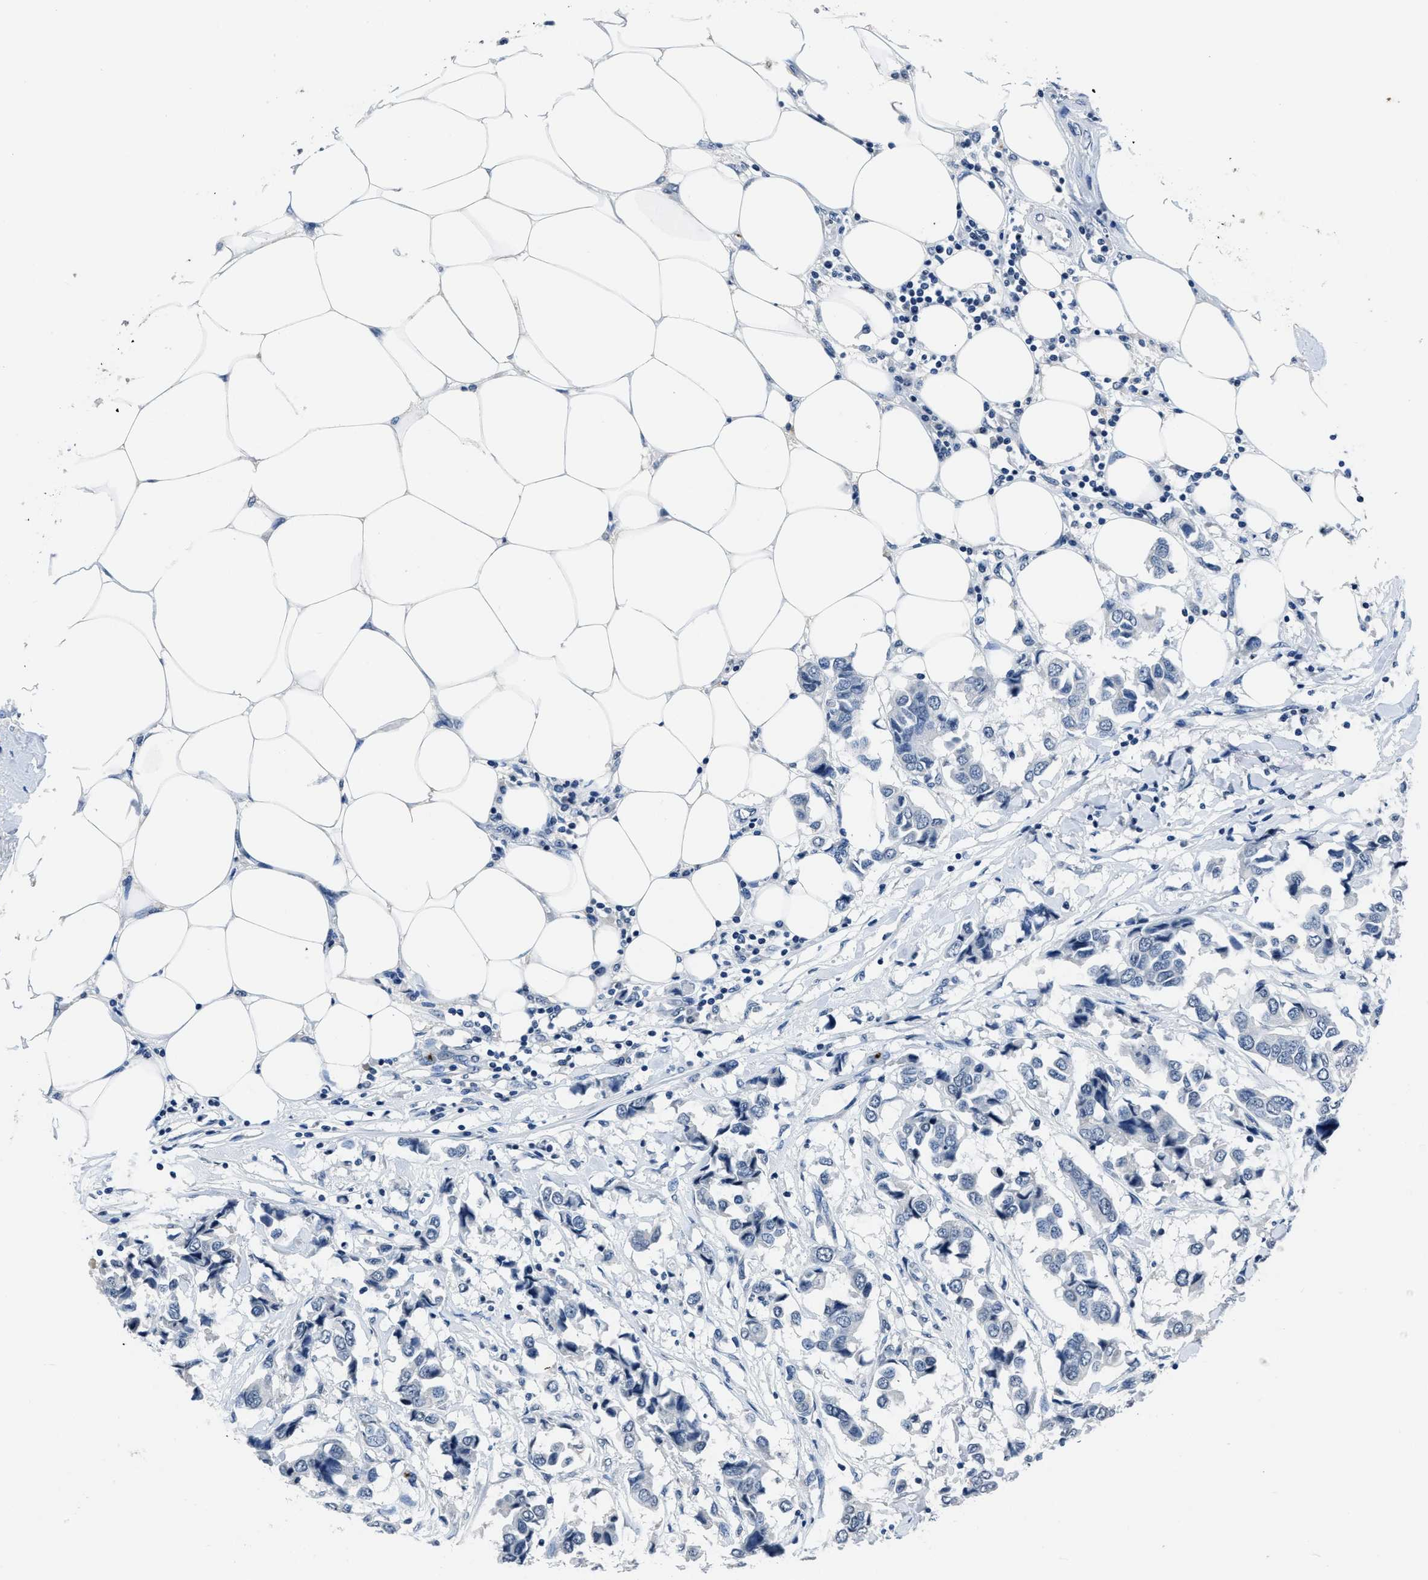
{"staining": {"intensity": "negative", "quantity": "none", "location": "none"}, "tissue": "breast cancer", "cell_type": "Tumor cells", "image_type": "cancer", "snomed": [{"axis": "morphology", "description": "Duct carcinoma"}, {"axis": "topography", "description": "Breast"}], "caption": "Breast cancer was stained to show a protein in brown. There is no significant staining in tumor cells. (DAB immunohistochemistry (IHC) with hematoxylin counter stain).", "gene": "ITGA2B", "patient": {"sex": "female", "age": 80}}